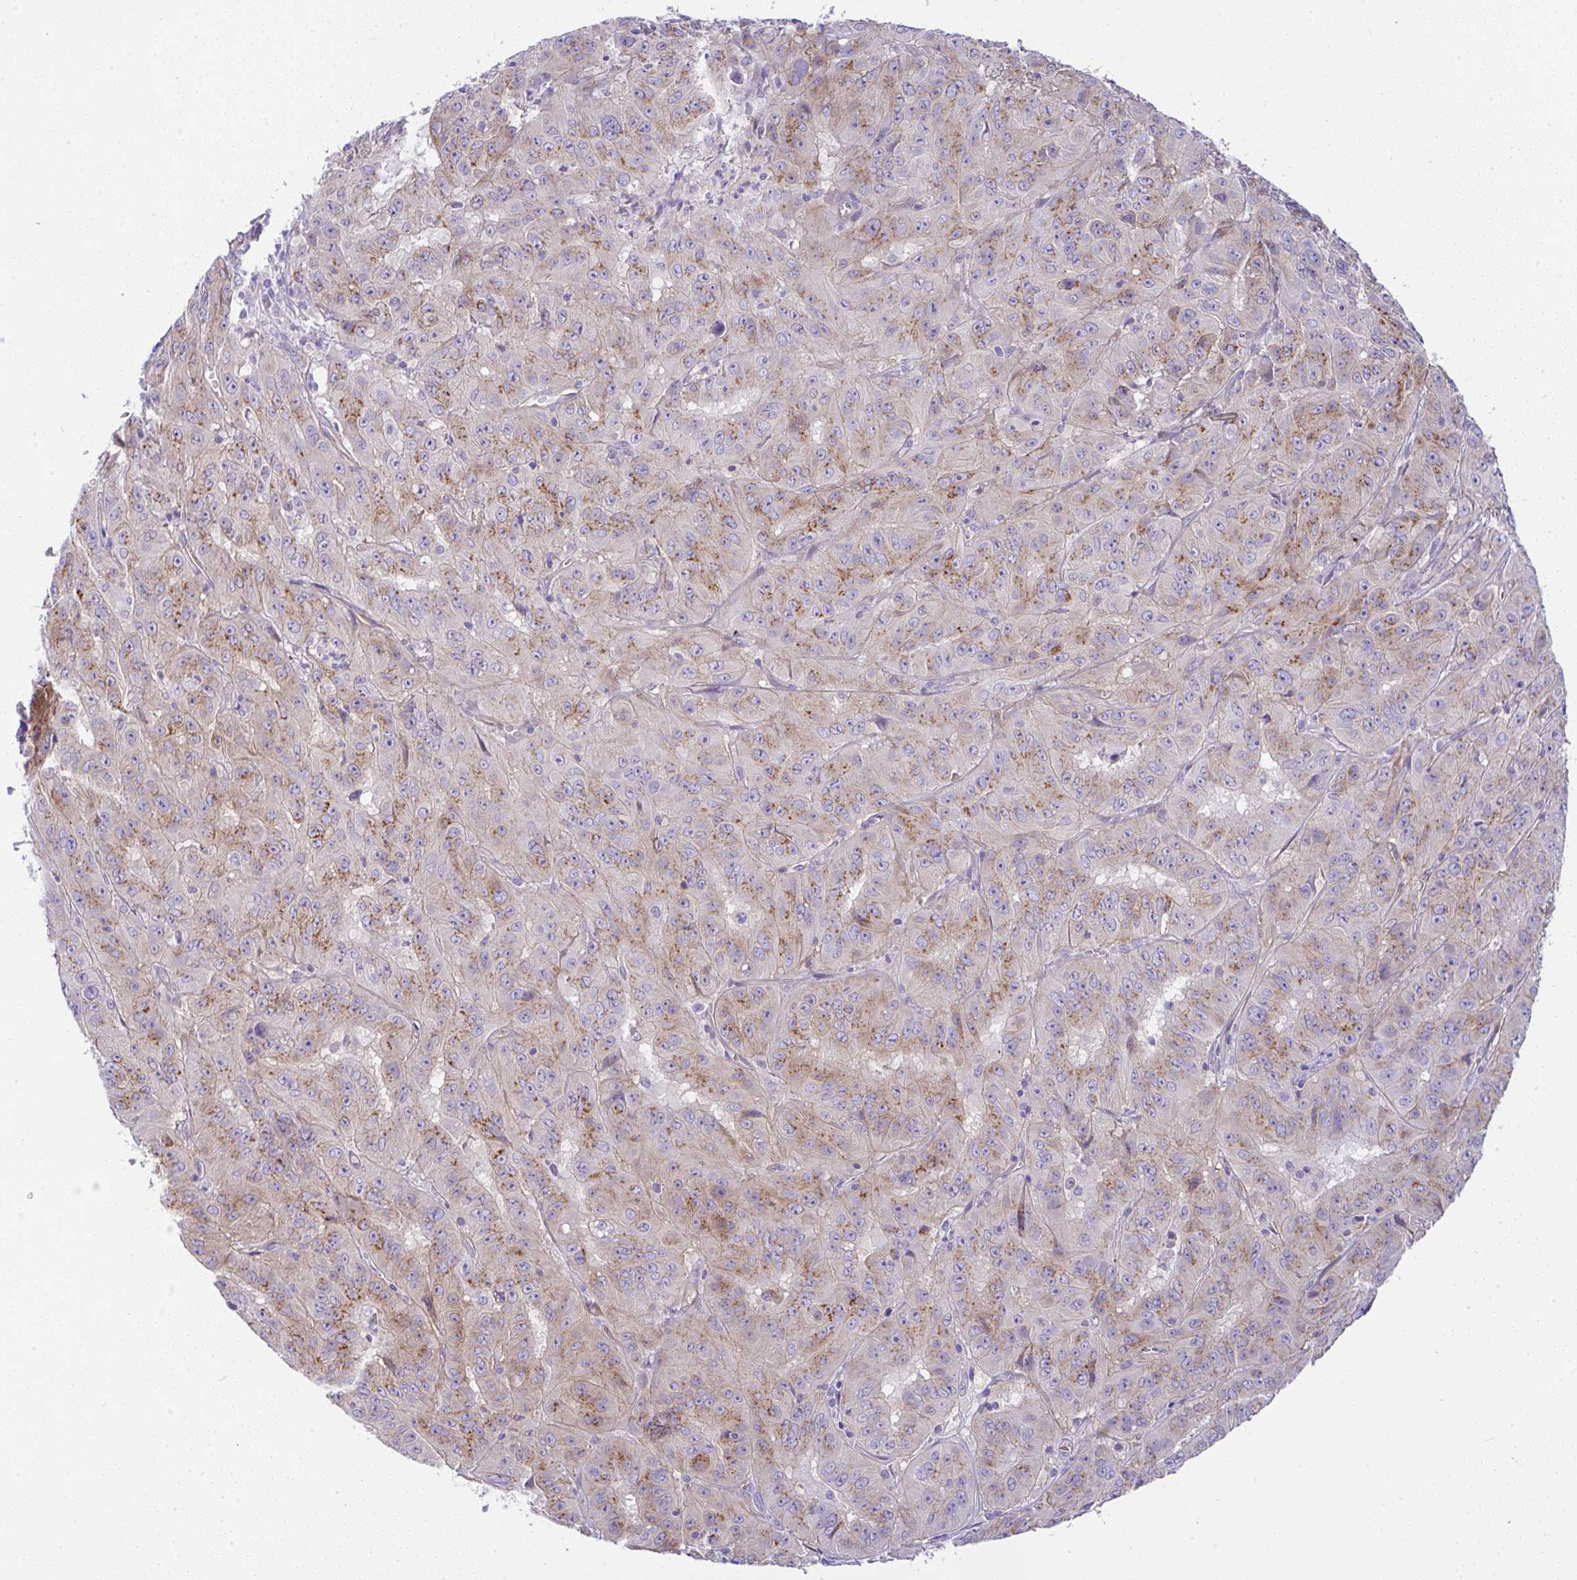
{"staining": {"intensity": "moderate", "quantity": "25%-75%", "location": "cytoplasmic/membranous"}, "tissue": "pancreatic cancer", "cell_type": "Tumor cells", "image_type": "cancer", "snomed": [{"axis": "morphology", "description": "Adenocarcinoma, NOS"}, {"axis": "topography", "description": "Pancreas"}], "caption": "The immunohistochemical stain labels moderate cytoplasmic/membranous expression in tumor cells of pancreatic cancer (adenocarcinoma) tissue.", "gene": "FAM177A1", "patient": {"sex": "male", "age": 63}}